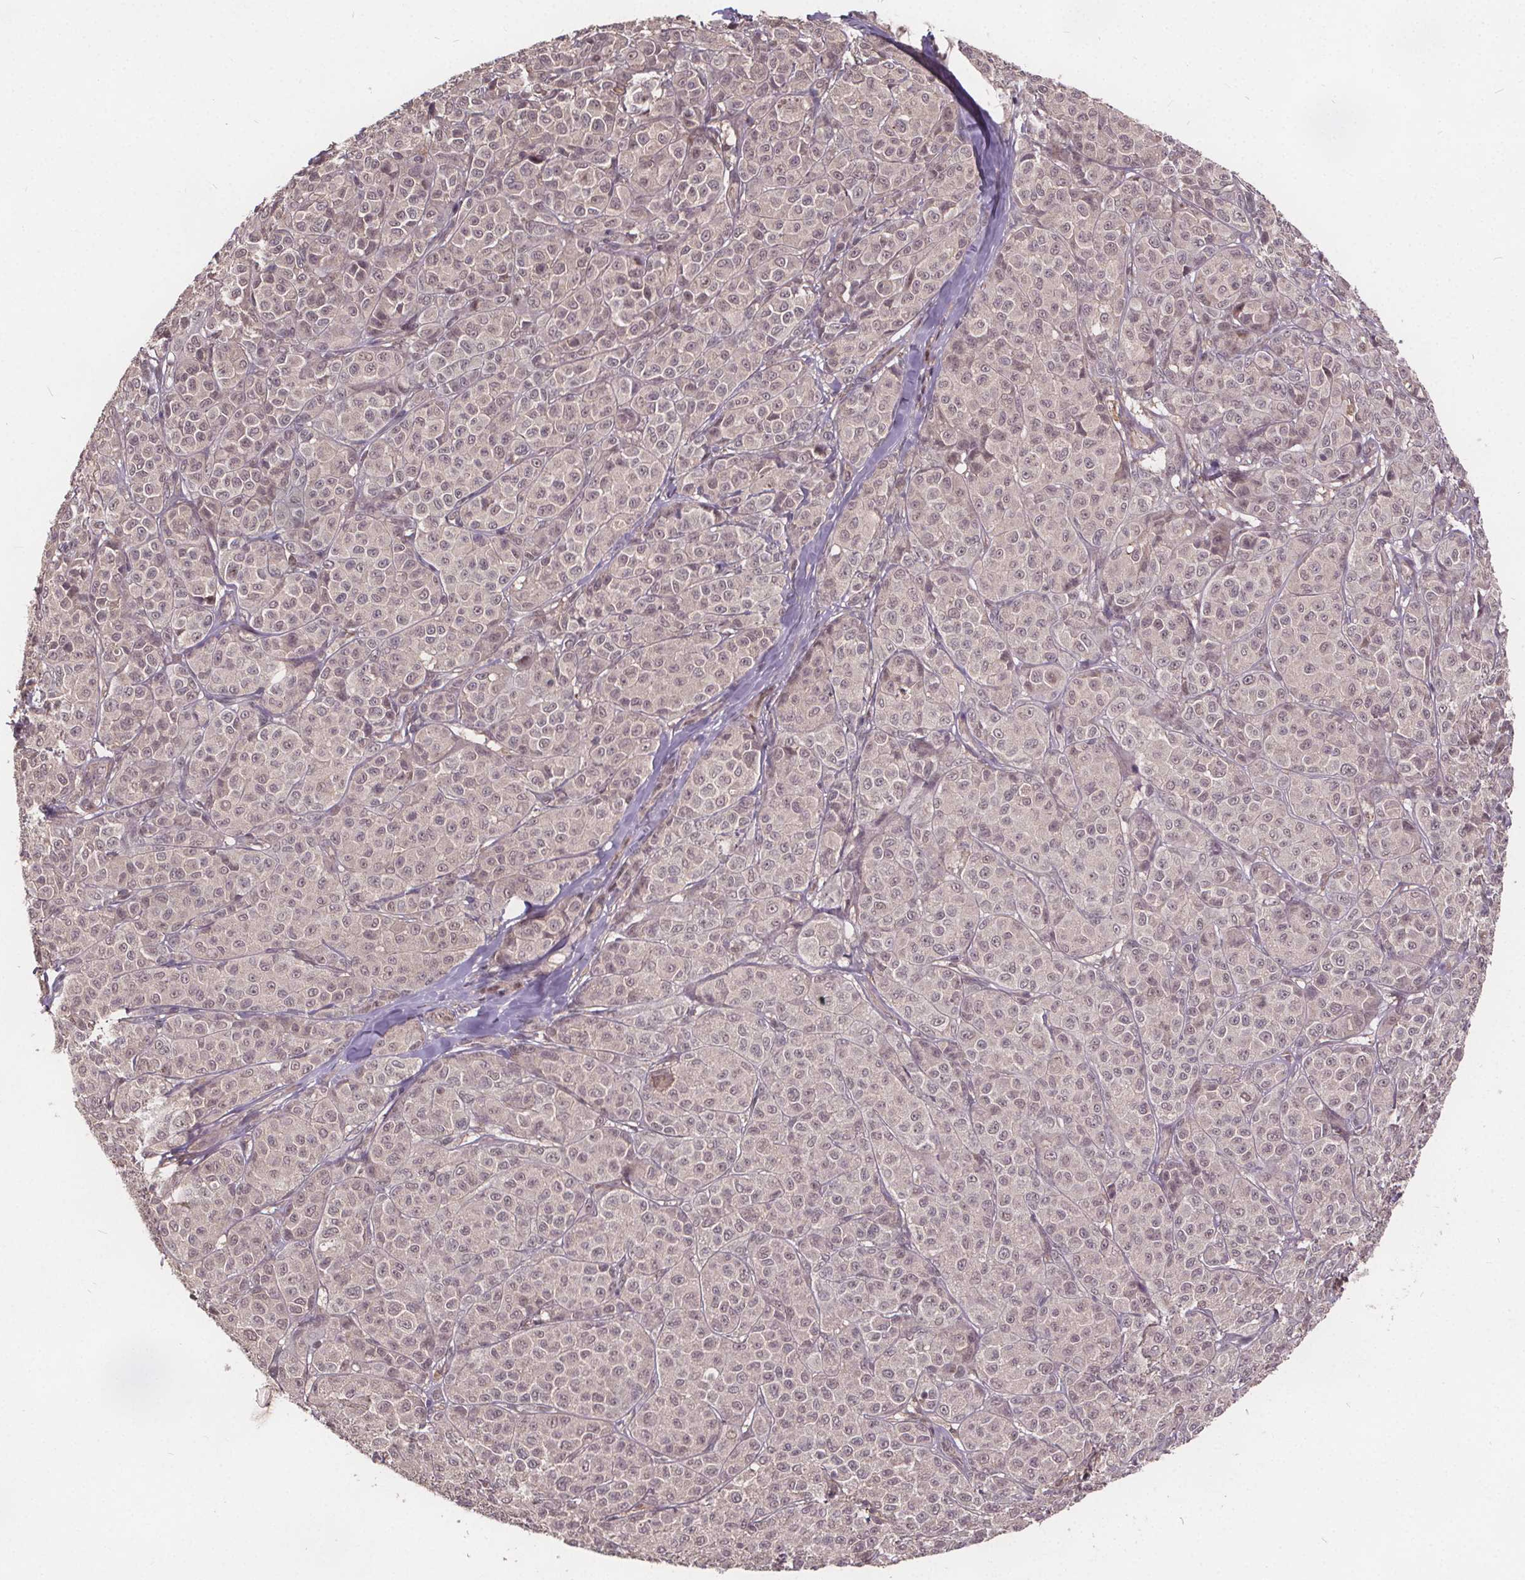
{"staining": {"intensity": "negative", "quantity": "none", "location": "none"}, "tissue": "melanoma", "cell_type": "Tumor cells", "image_type": "cancer", "snomed": [{"axis": "morphology", "description": "Malignant melanoma, NOS"}, {"axis": "topography", "description": "Skin"}], "caption": "IHC histopathology image of neoplastic tissue: melanoma stained with DAB (3,3'-diaminobenzidine) displays no significant protein expression in tumor cells. (IHC, brightfield microscopy, high magnification).", "gene": "USP9X", "patient": {"sex": "male", "age": 89}}